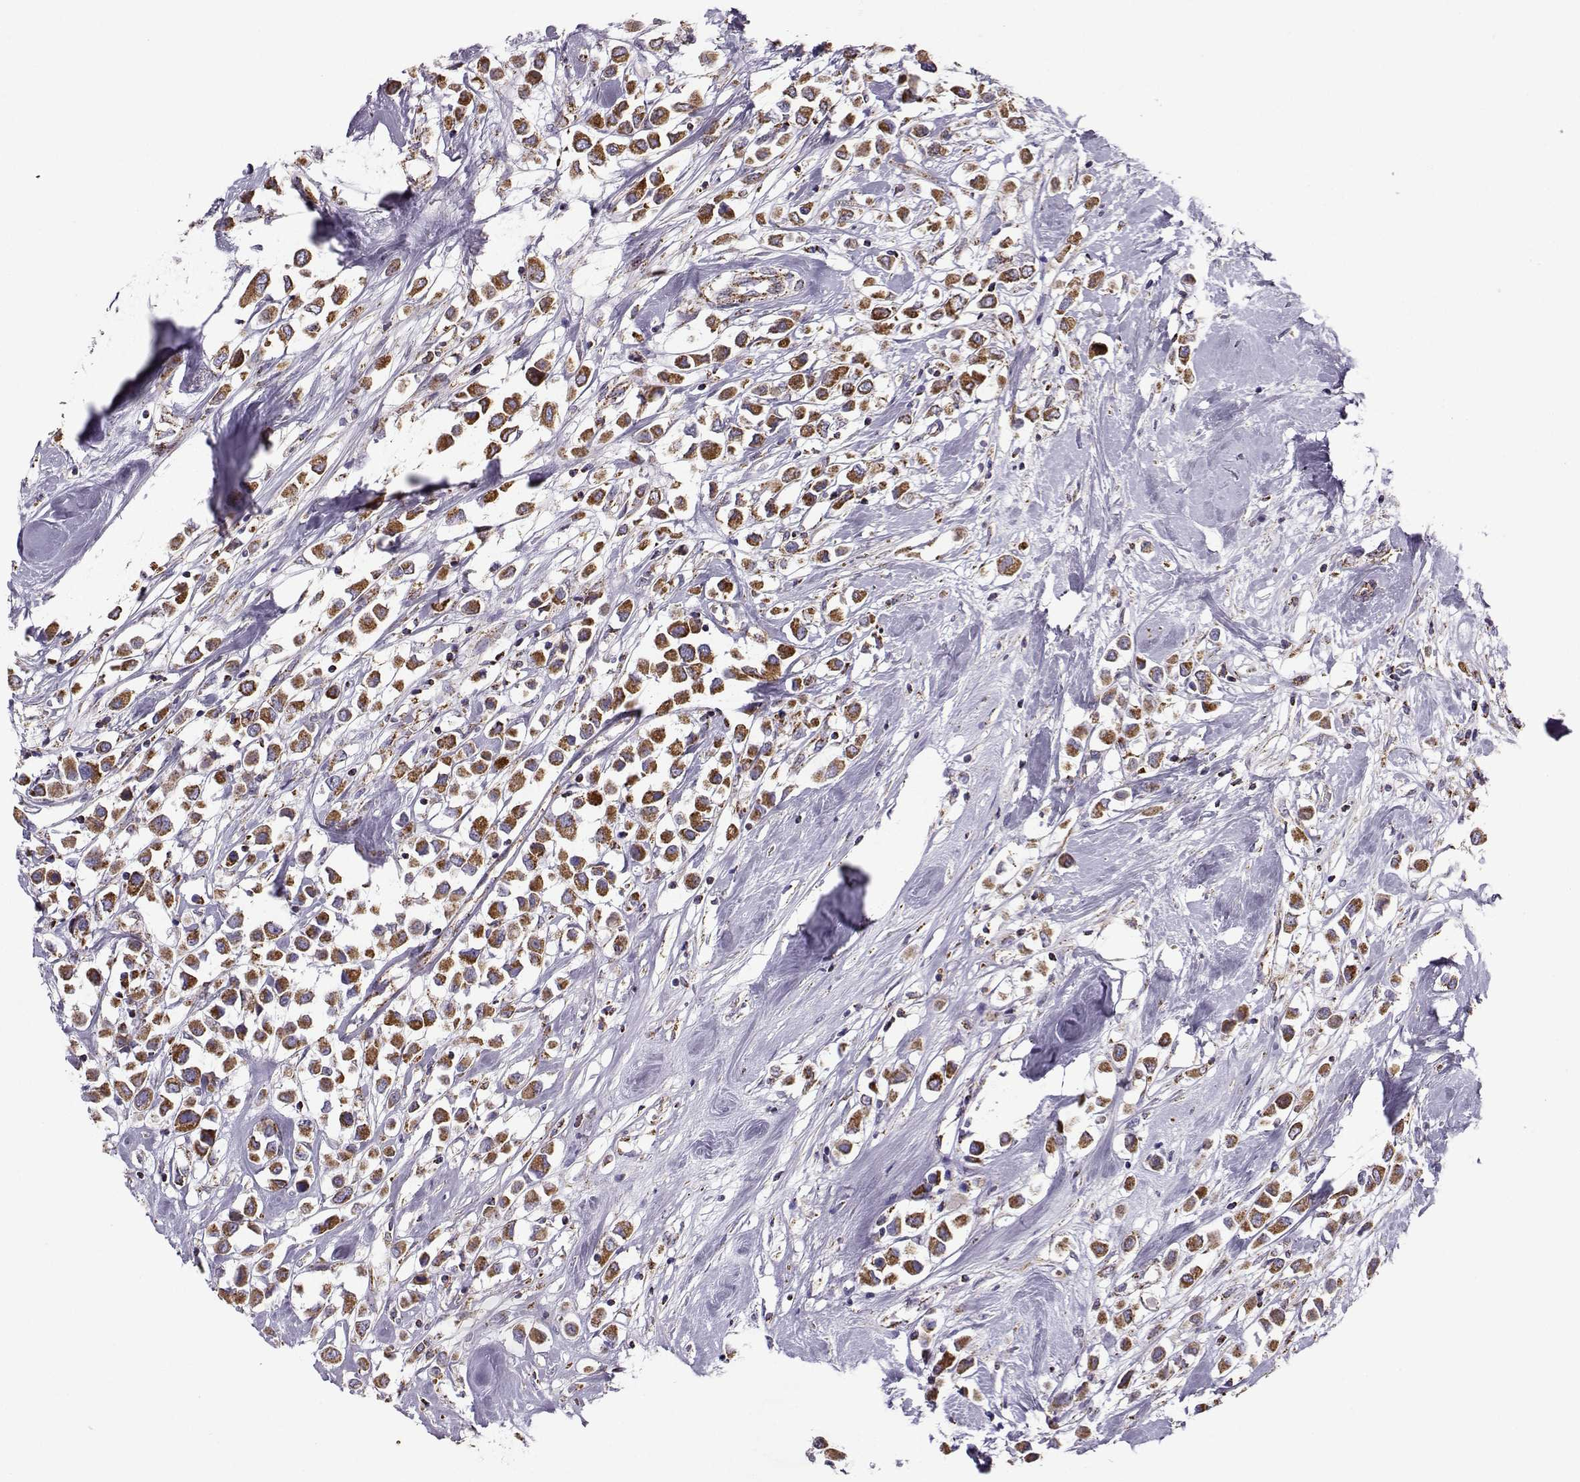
{"staining": {"intensity": "strong", "quantity": ">75%", "location": "cytoplasmic/membranous"}, "tissue": "breast cancer", "cell_type": "Tumor cells", "image_type": "cancer", "snomed": [{"axis": "morphology", "description": "Duct carcinoma"}, {"axis": "topography", "description": "Breast"}], "caption": "Strong cytoplasmic/membranous positivity is identified in approximately >75% of tumor cells in breast cancer.", "gene": "NECAB3", "patient": {"sex": "female", "age": 61}}